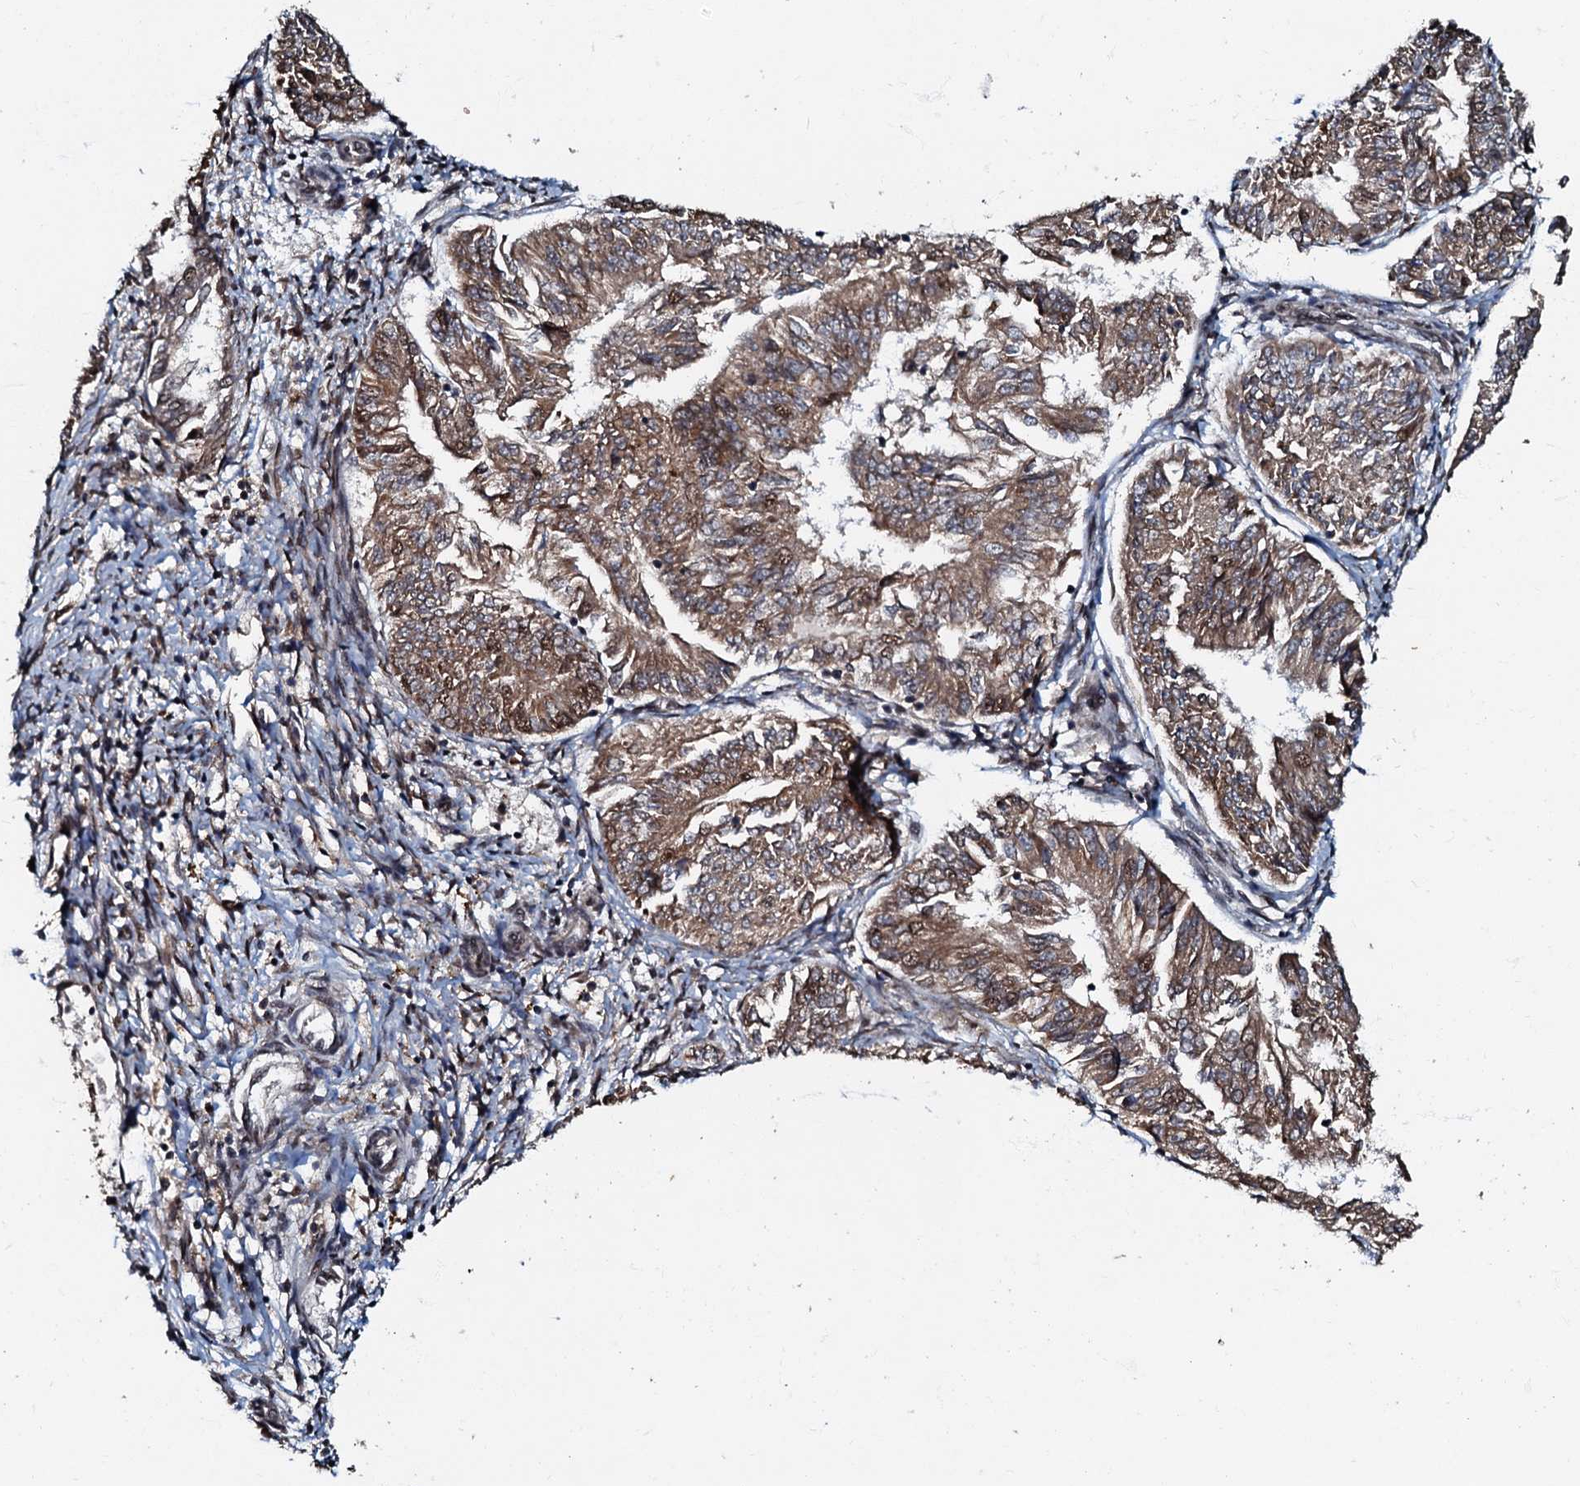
{"staining": {"intensity": "moderate", "quantity": ">75%", "location": "cytoplasmic/membranous"}, "tissue": "endometrial cancer", "cell_type": "Tumor cells", "image_type": "cancer", "snomed": [{"axis": "morphology", "description": "Adenocarcinoma, NOS"}, {"axis": "topography", "description": "Endometrium"}], "caption": "This is an image of immunohistochemistry staining of endometrial adenocarcinoma, which shows moderate expression in the cytoplasmic/membranous of tumor cells.", "gene": "C18orf32", "patient": {"sex": "female", "age": 58}}